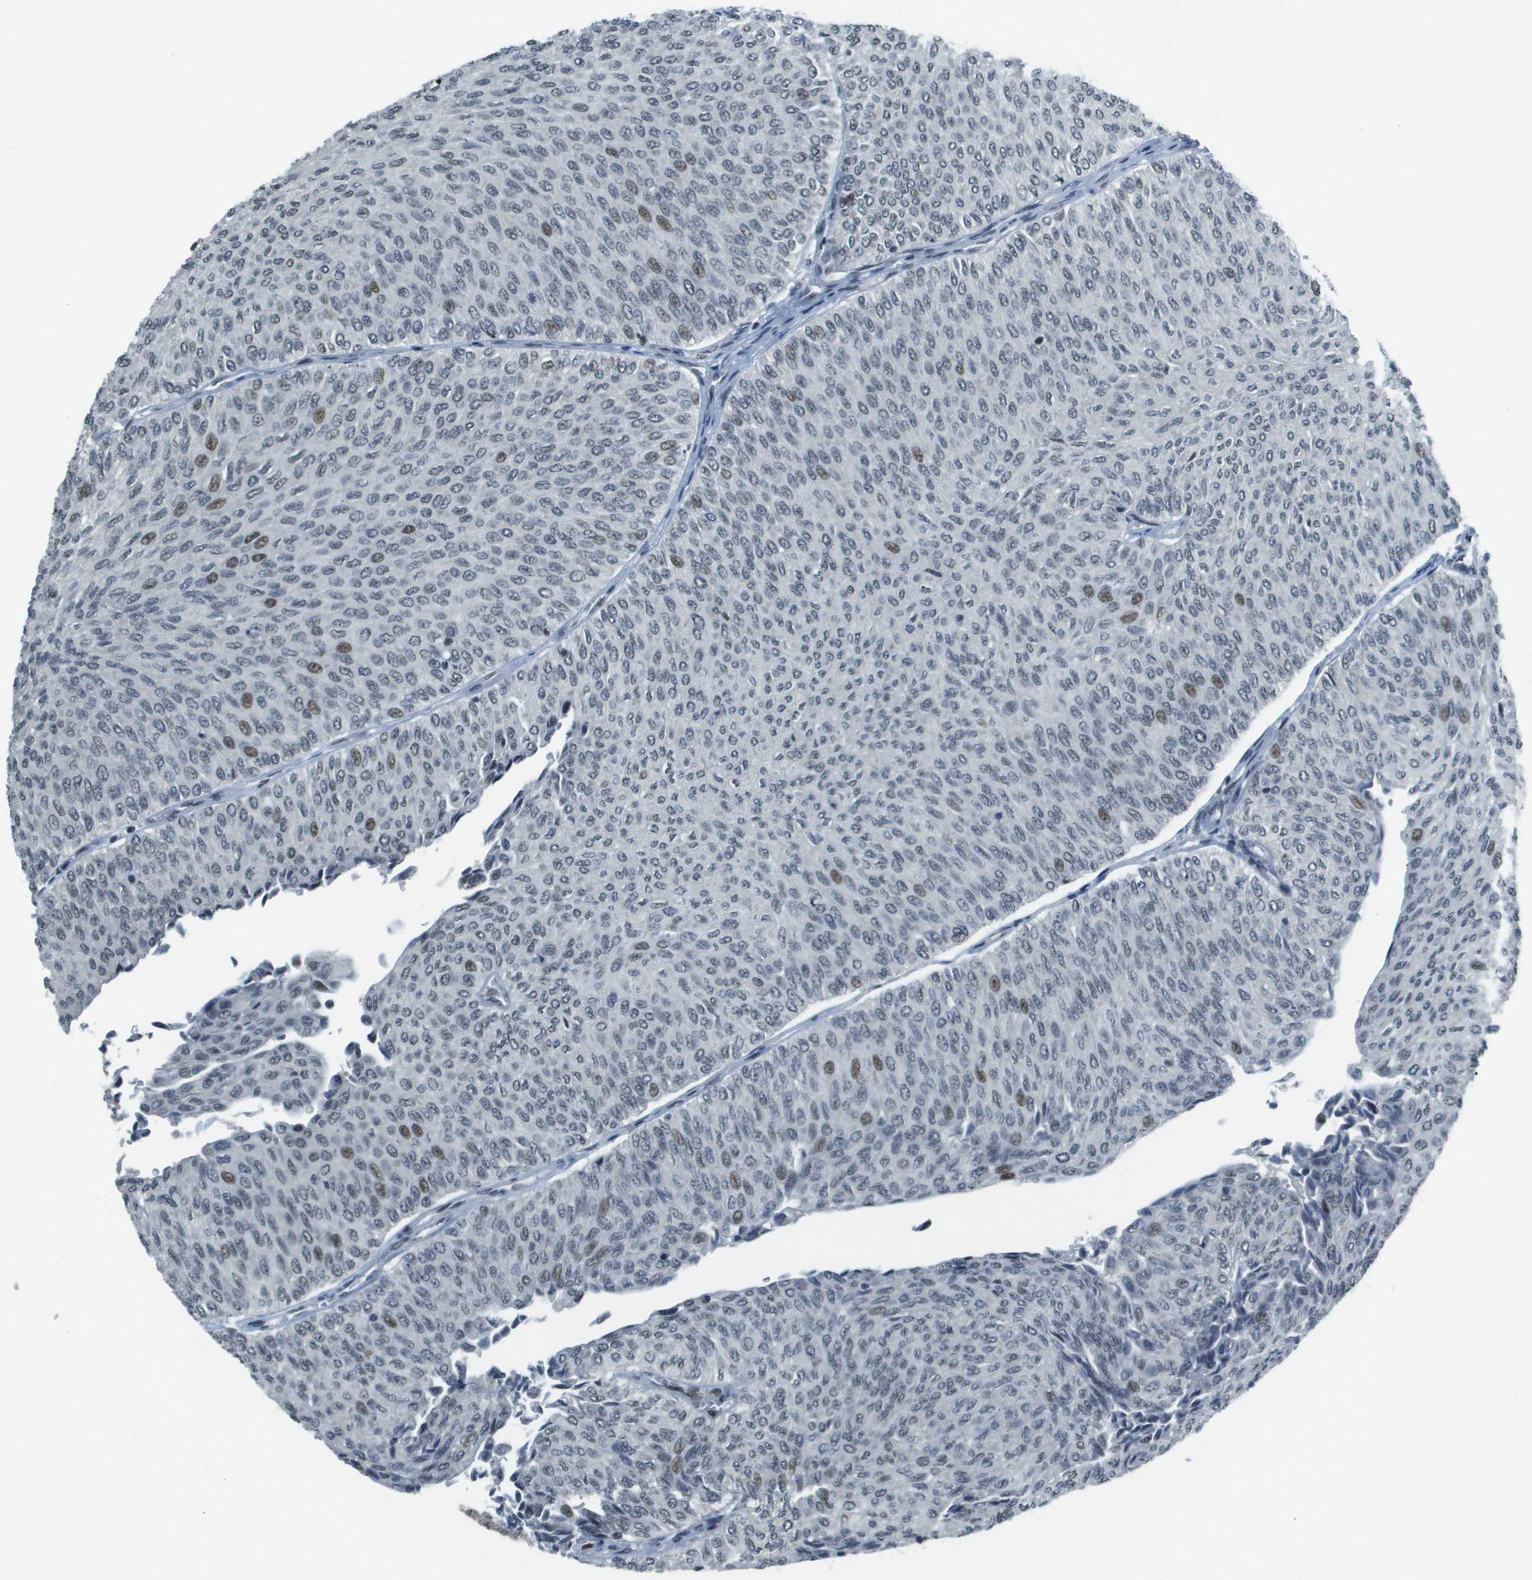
{"staining": {"intensity": "moderate", "quantity": "<25%", "location": "nuclear"}, "tissue": "urothelial cancer", "cell_type": "Tumor cells", "image_type": "cancer", "snomed": [{"axis": "morphology", "description": "Urothelial carcinoma, Low grade"}, {"axis": "topography", "description": "Urinary bladder"}], "caption": "Urothelial cancer stained with DAB (3,3'-diaminobenzidine) immunohistochemistry demonstrates low levels of moderate nuclear staining in approximately <25% of tumor cells.", "gene": "IRF7", "patient": {"sex": "male", "age": 78}}